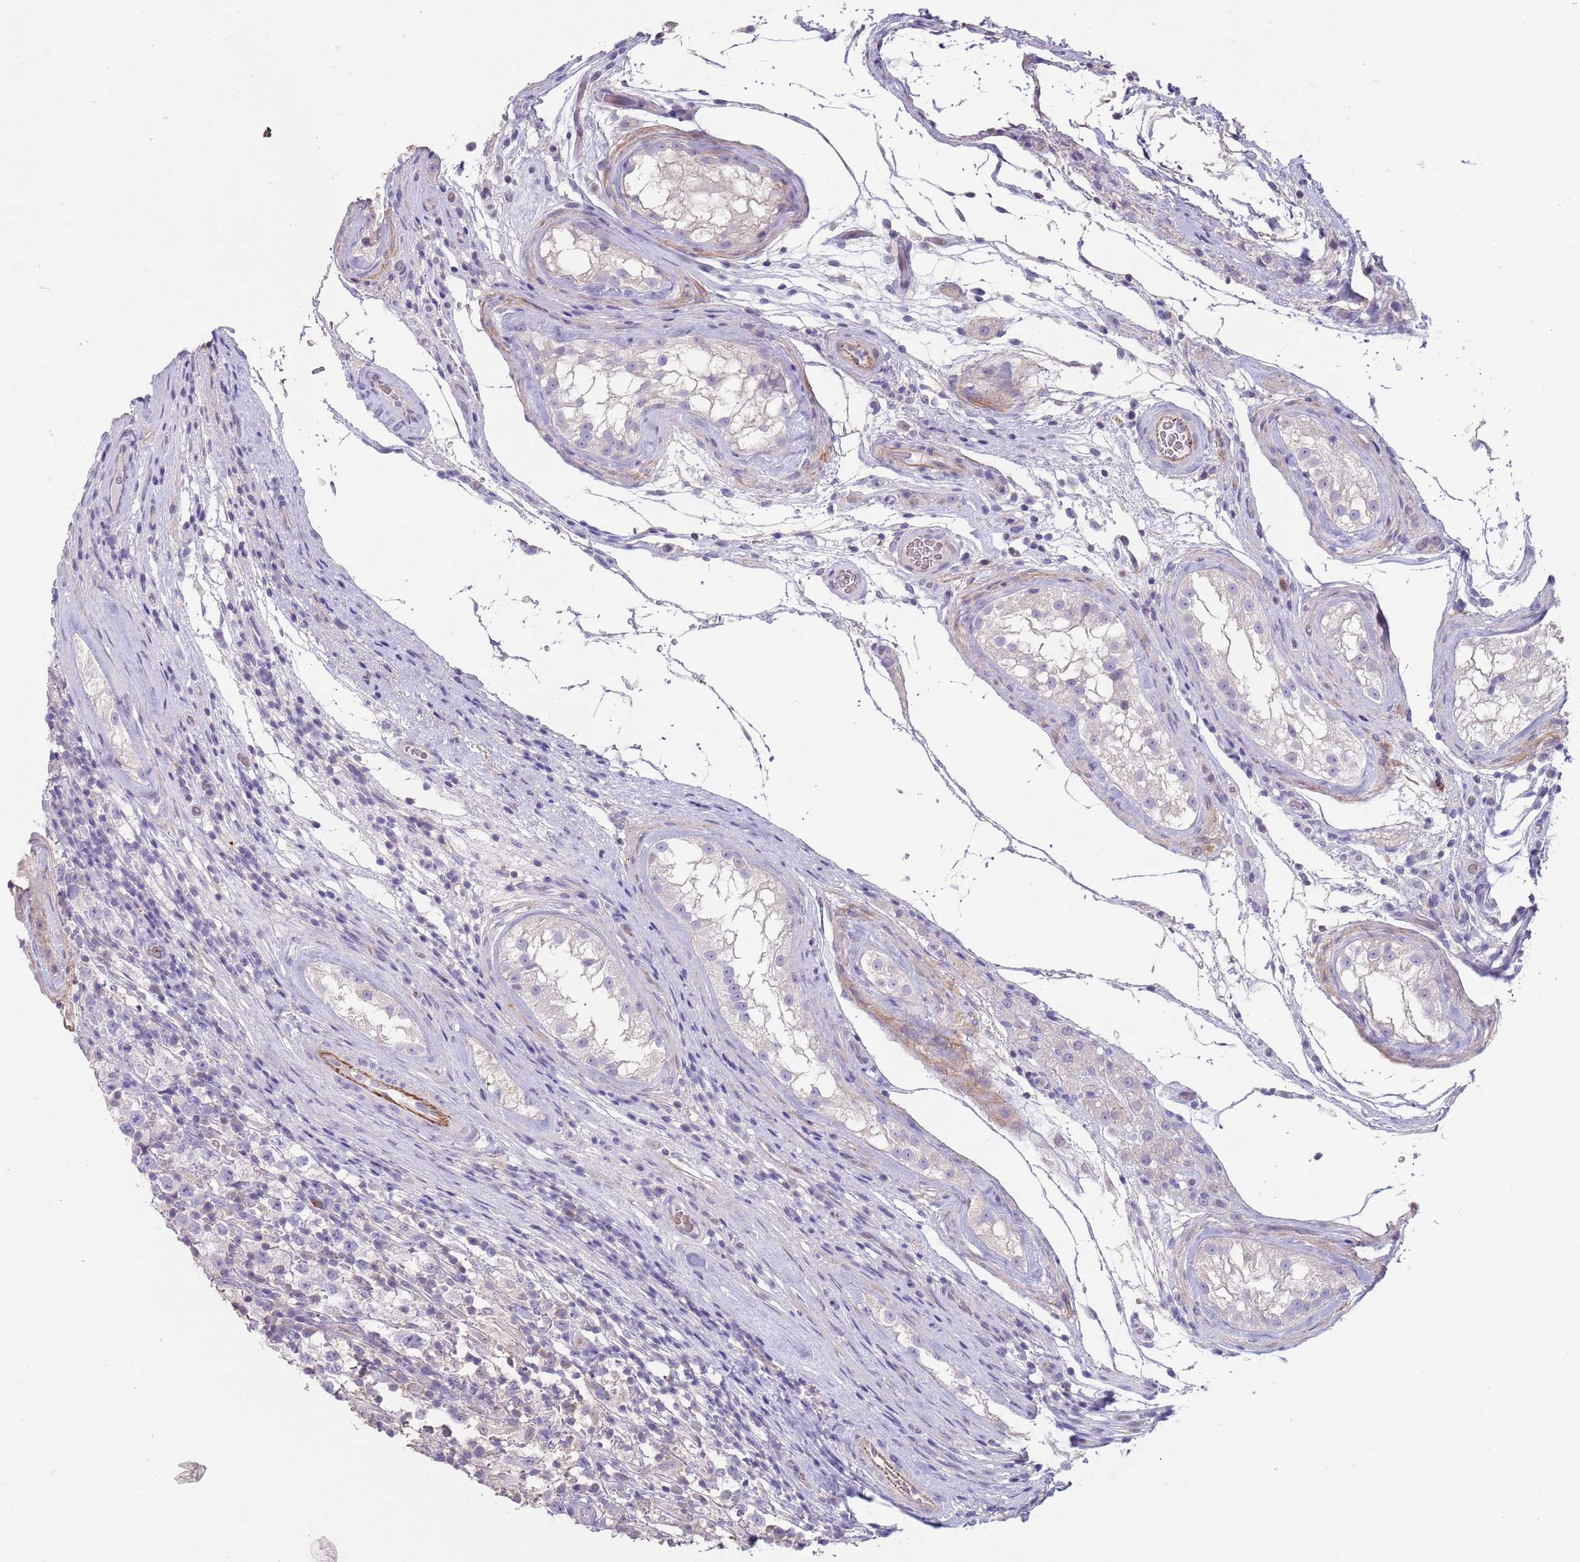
{"staining": {"intensity": "negative", "quantity": "none", "location": "none"}, "tissue": "testis cancer", "cell_type": "Tumor cells", "image_type": "cancer", "snomed": [{"axis": "morphology", "description": "Seminoma, NOS"}, {"axis": "morphology", "description": "Carcinoma, Embryonal, NOS"}, {"axis": "topography", "description": "Testis"}], "caption": "Human testis cancer stained for a protein using IHC reveals no staining in tumor cells.", "gene": "ZNF14", "patient": {"sex": "male", "age": 41}}